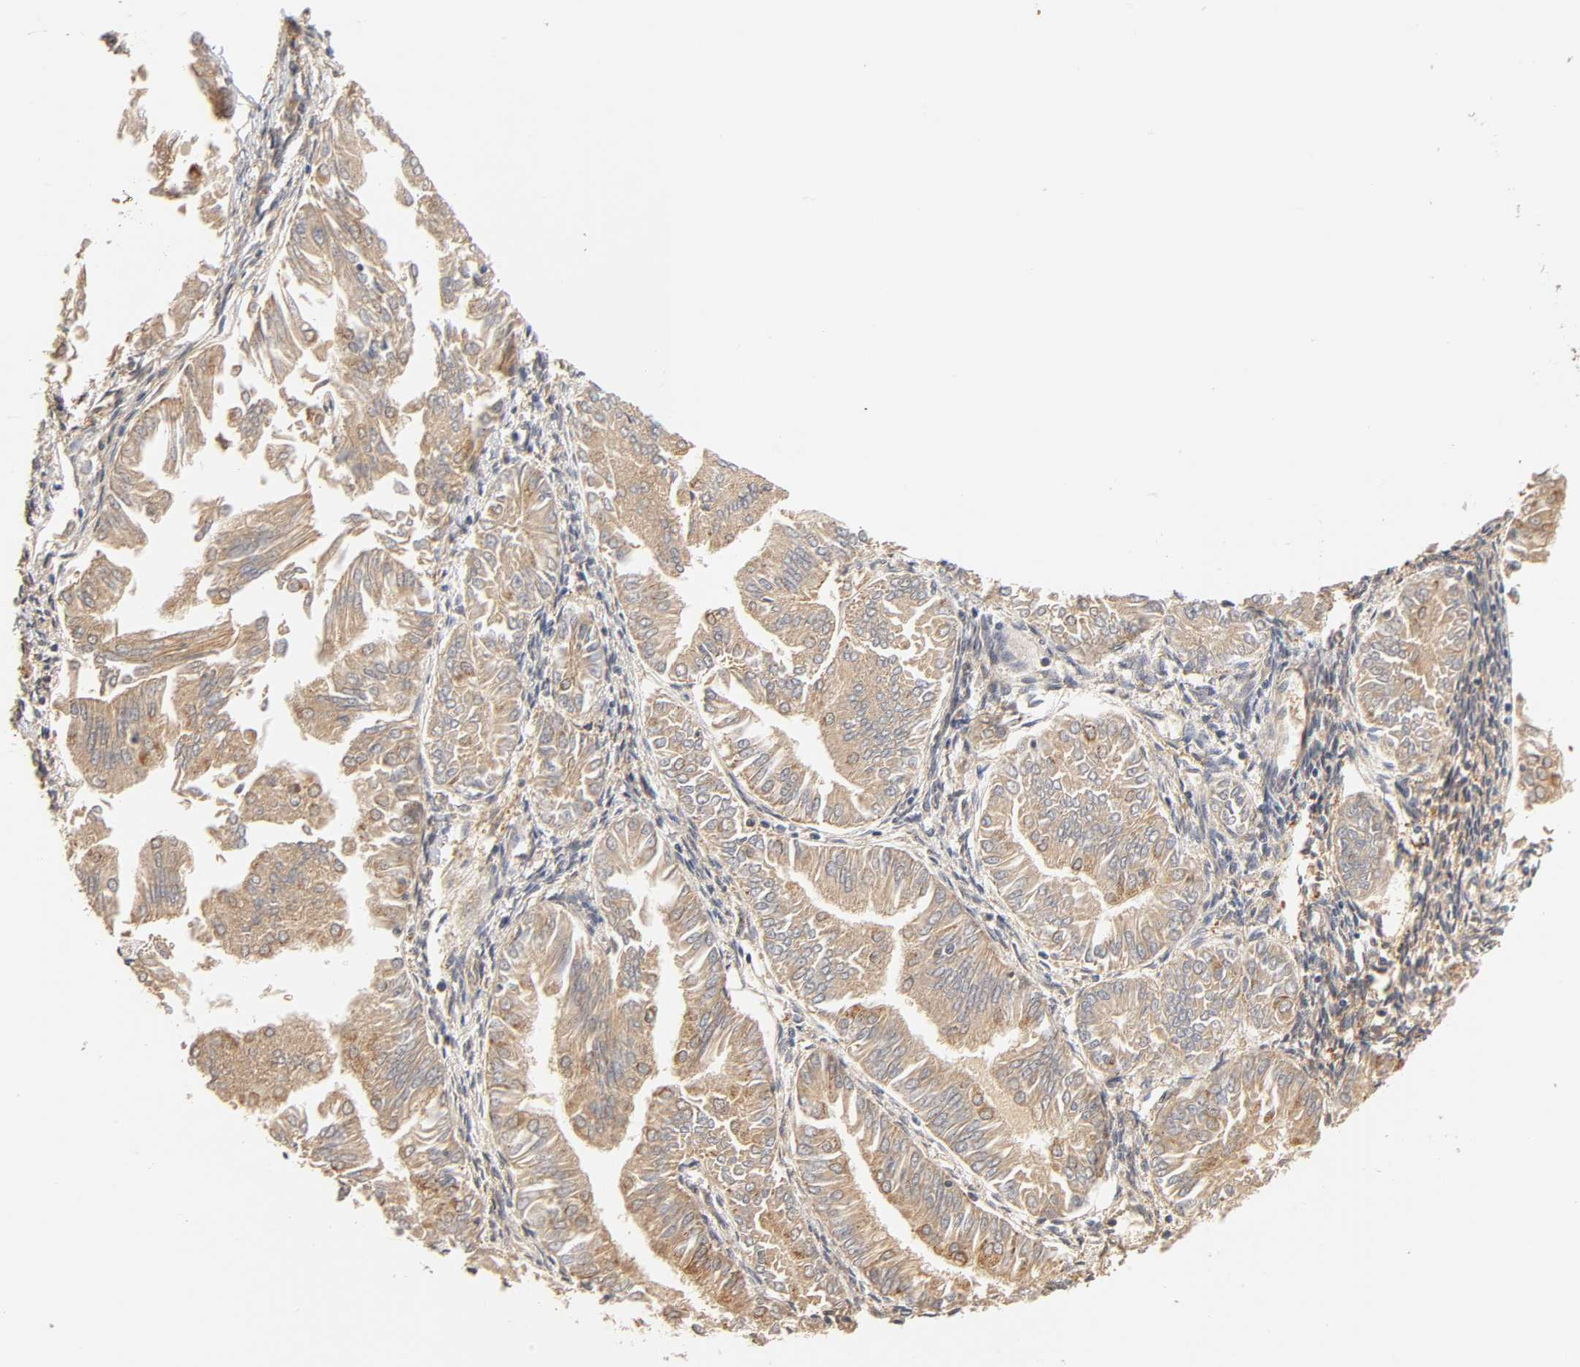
{"staining": {"intensity": "moderate", "quantity": ">75%", "location": "cytoplasmic/membranous"}, "tissue": "endometrial cancer", "cell_type": "Tumor cells", "image_type": "cancer", "snomed": [{"axis": "morphology", "description": "Adenocarcinoma, NOS"}, {"axis": "topography", "description": "Endometrium"}], "caption": "Immunohistochemical staining of human adenocarcinoma (endometrial) displays medium levels of moderate cytoplasmic/membranous expression in about >75% of tumor cells.", "gene": "GSTZ1", "patient": {"sex": "female", "age": 53}}